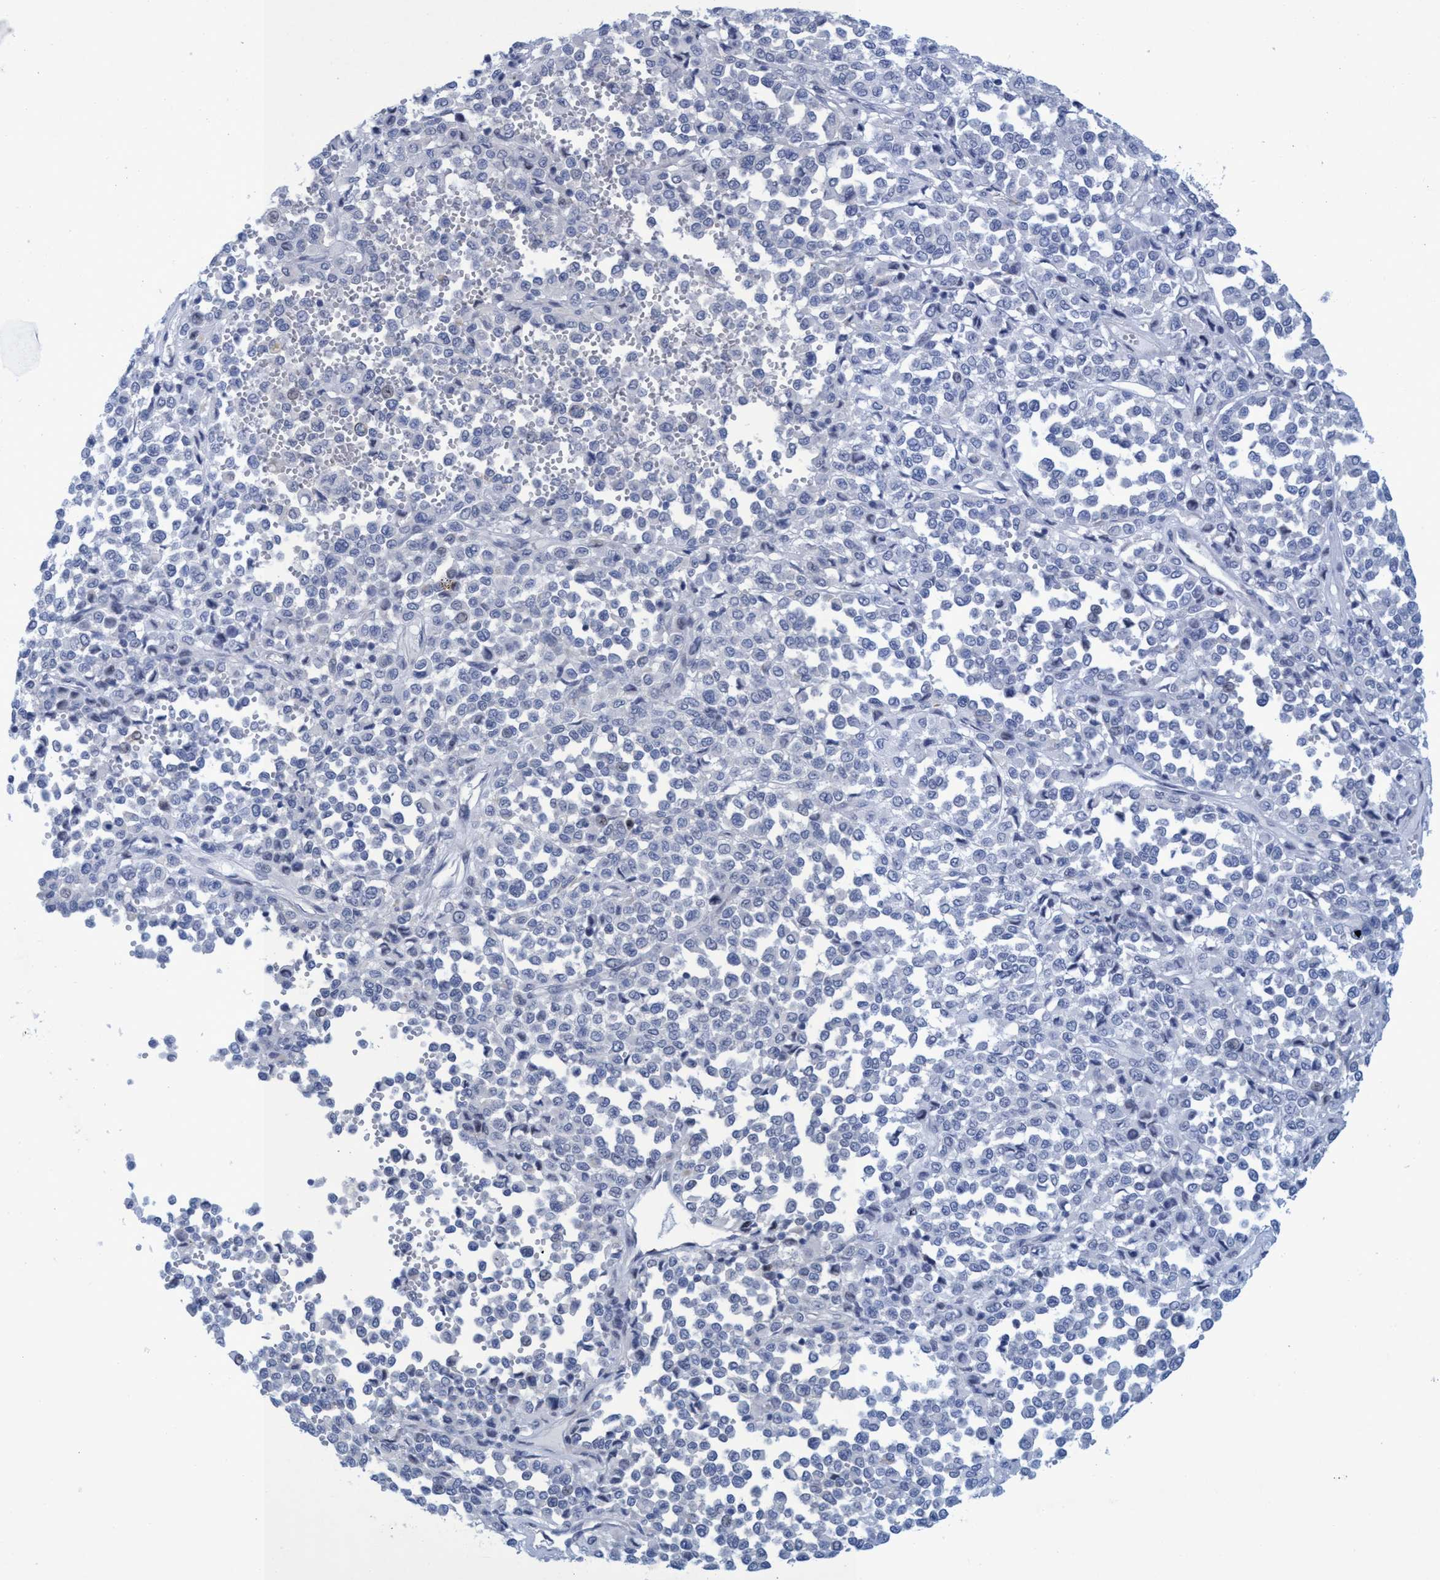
{"staining": {"intensity": "negative", "quantity": "none", "location": "none"}, "tissue": "melanoma", "cell_type": "Tumor cells", "image_type": "cancer", "snomed": [{"axis": "morphology", "description": "Malignant melanoma, Metastatic site"}, {"axis": "topography", "description": "Pancreas"}], "caption": "This is a histopathology image of IHC staining of melanoma, which shows no staining in tumor cells. Nuclei are stained in blue.", "gene": "R3HCC1", "patient": {"sex": "female", "age": 30}}